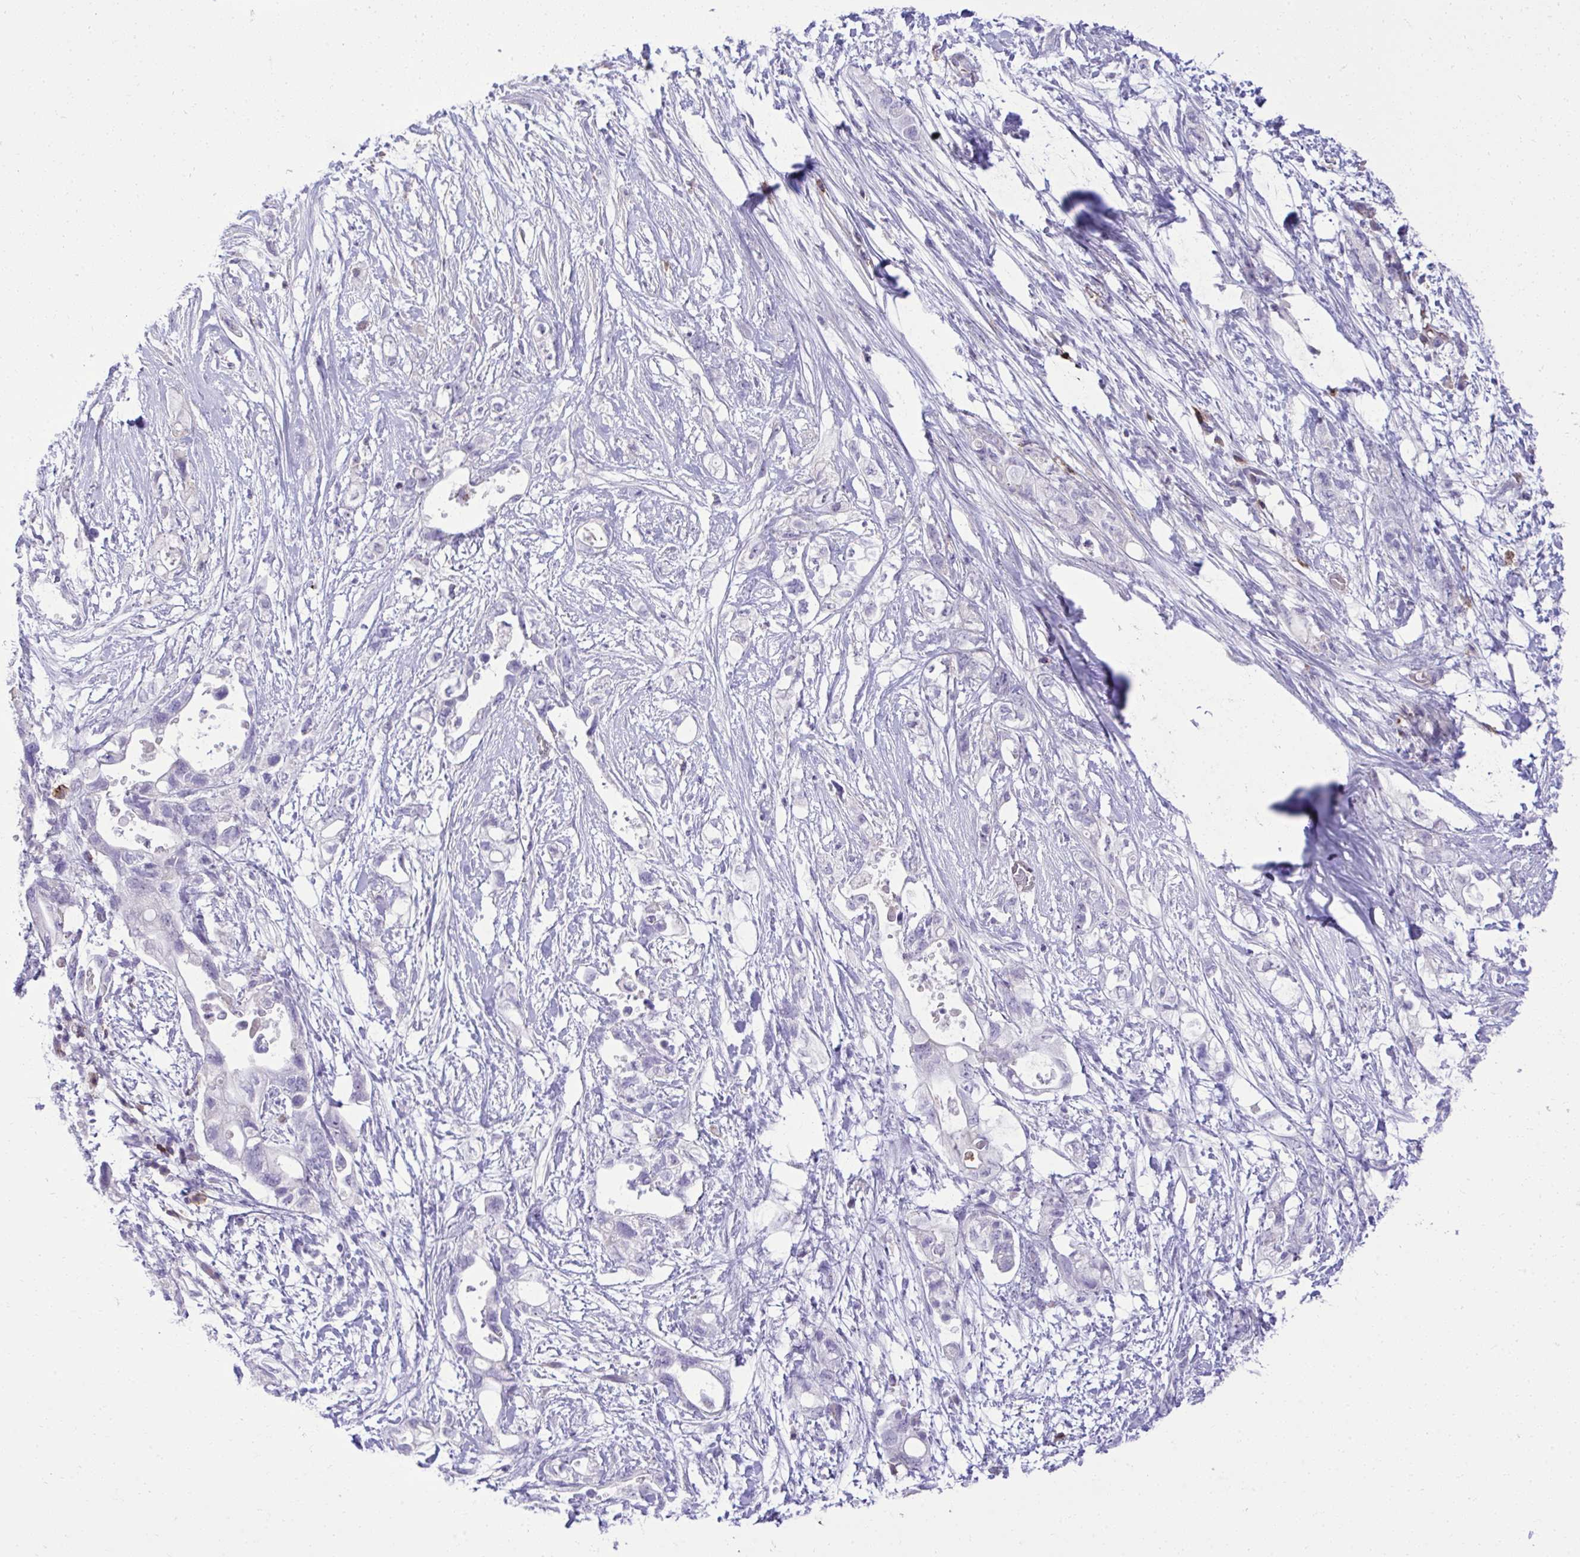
{"staining": {"intensity": "negative", "quantity": "none", "location": "none"}, "tissue": "pancreatic cancer", "cell_type": "Tumor cells", "image_type": "cancer", "snomed": [{"axis": "morphology", "description": "Adenocarcinoma, NOS"}, {"axis": "topography", "description": "Pancreas"}], "caption": "Tumor cells show no significant positivity in adenocarcinoma (pancreatic).", "gene": "PITPNM3", "patient": {"sex": "female", "age": 72}}